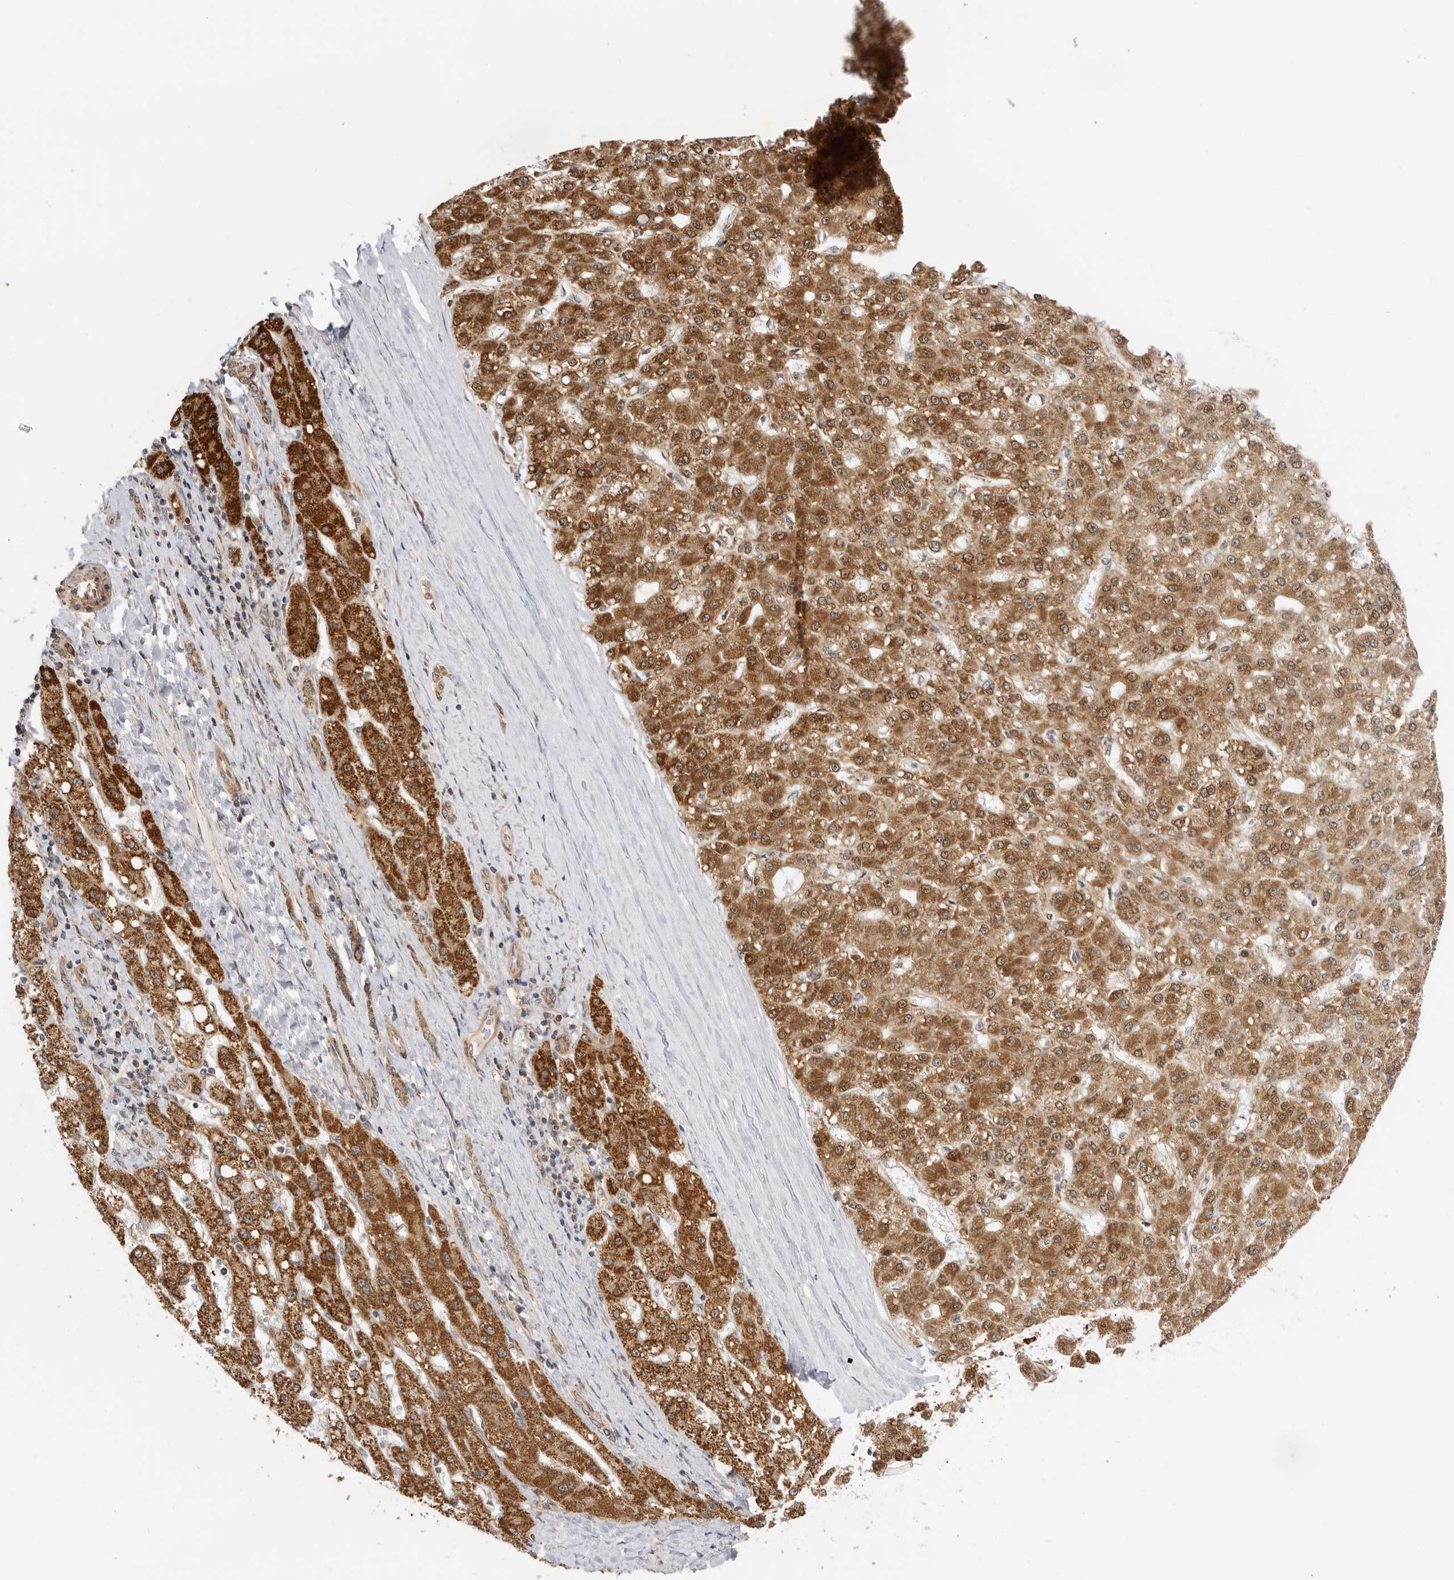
{"staining": {"intensity": "strong", "quantity": ">75%", "location": "cytoplasmic/membranous"}, "tissue": "liver cancer", "cell_type": "Tumor cells", "image_type": "cancer", "snomed": [{"axis": "morphology", "description": "Carcinoma, Hepatocellular, NOS"}, {"axis": "topography", "description": "Liver"}], "caption": "A brown stain labels strong cytoplasmic/membranous staining of a protein in liver hepatocellular carcinoma tumor cells.", "gene": "DCAF8", "patient": {"sex": "male", "age": 67}}